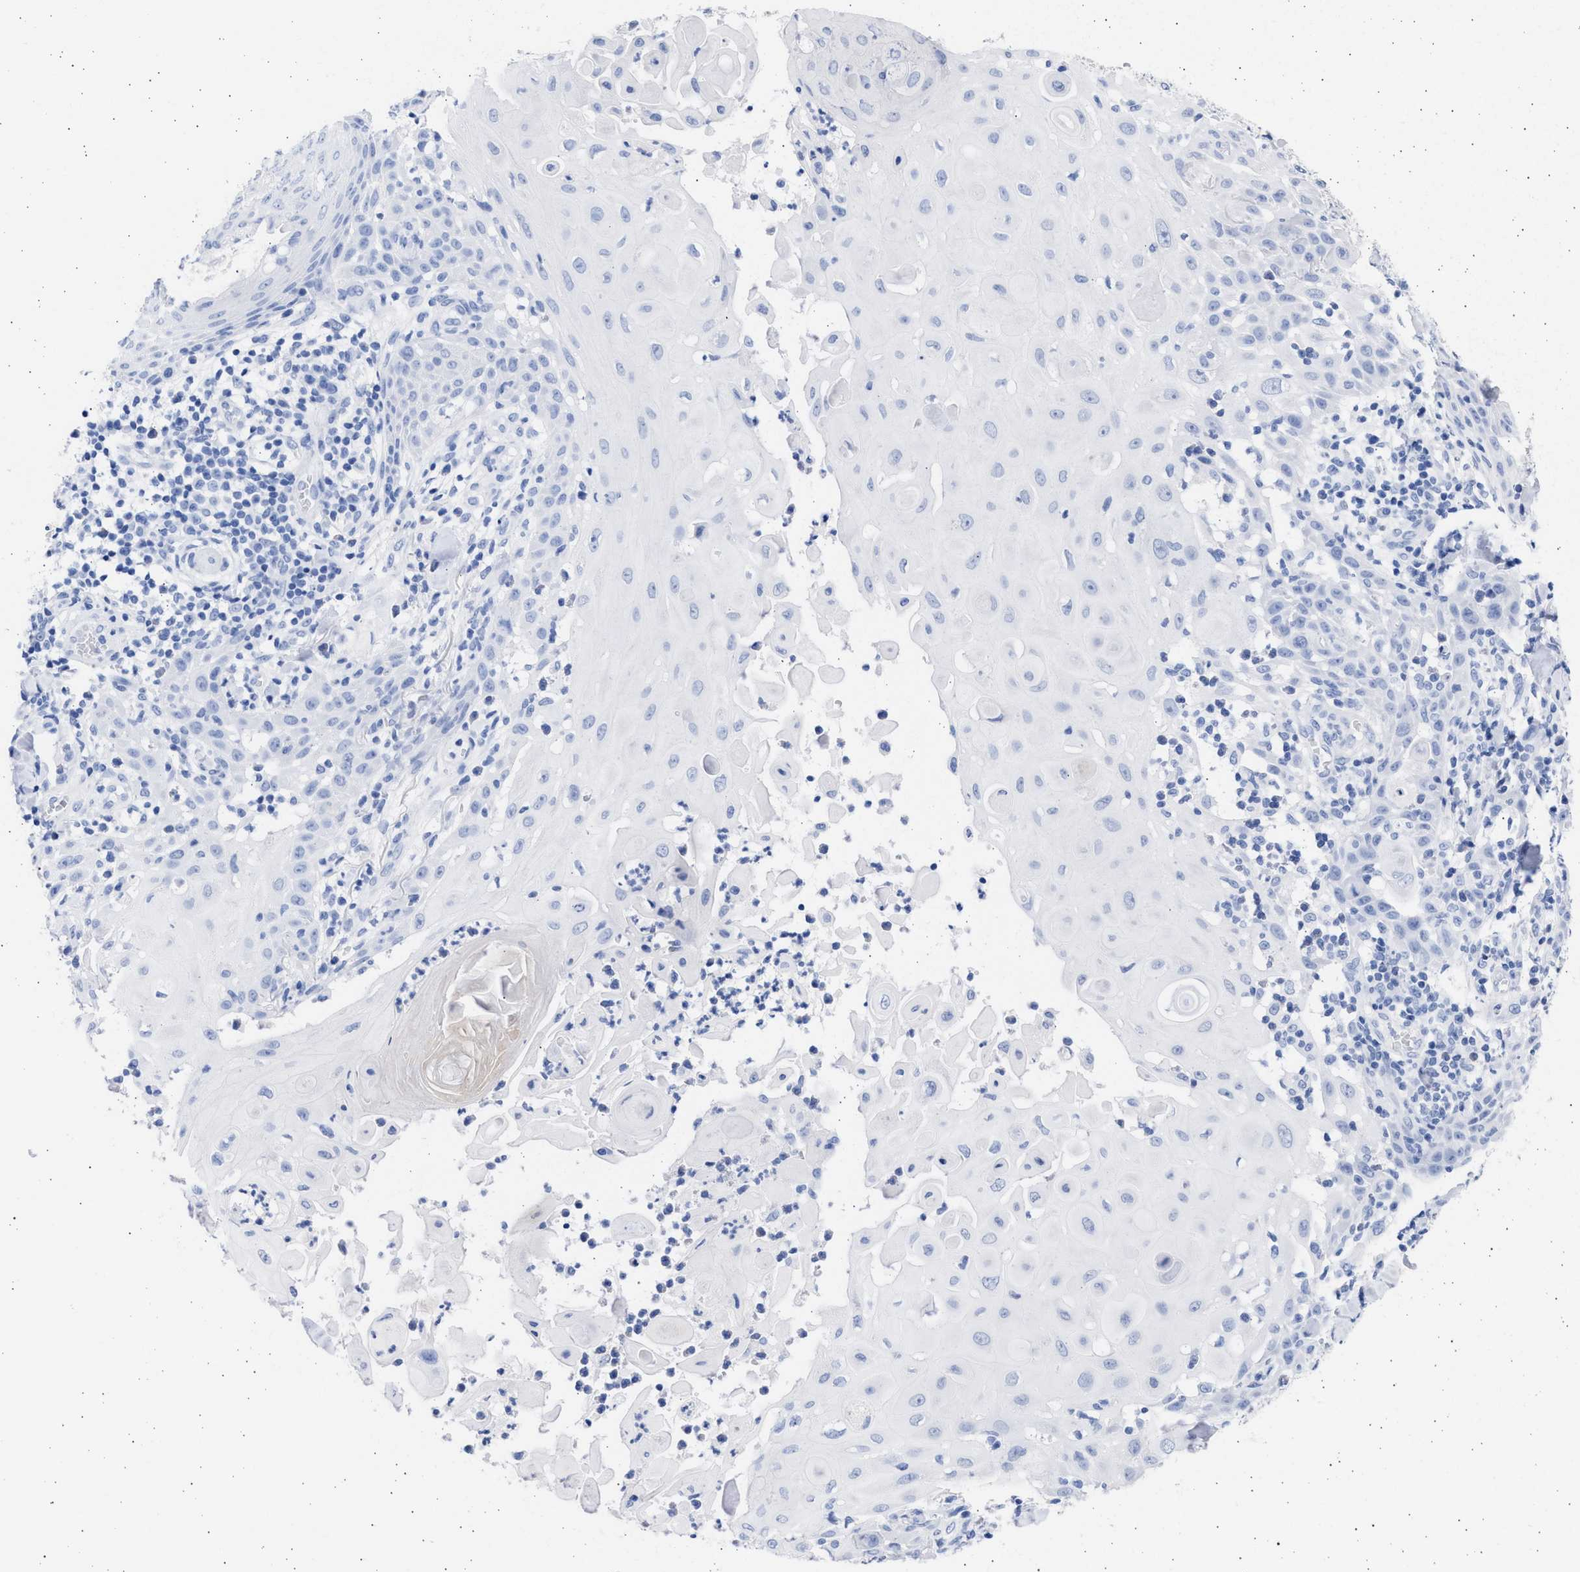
{"staining": {"intensity": "negative", "quantity": "none", "location": "none"}, "tissue": "skin cancer", "cell_type": "Tumor cells", "image_type": "cancer", "snomed": [{"axis": "morphology", "description": "Squamous cell carcinoma, NOS"}, {"axis": "topography", "description": "Skin"}], "caption": "IHC micrograph of neoplastic tissue: squamous cell carcinoma (skin) stained with DAB reveals no significant protein staining in tumor cells.", "gene": "ALDOC", "patient": {"sex": "male", "age": 24}}